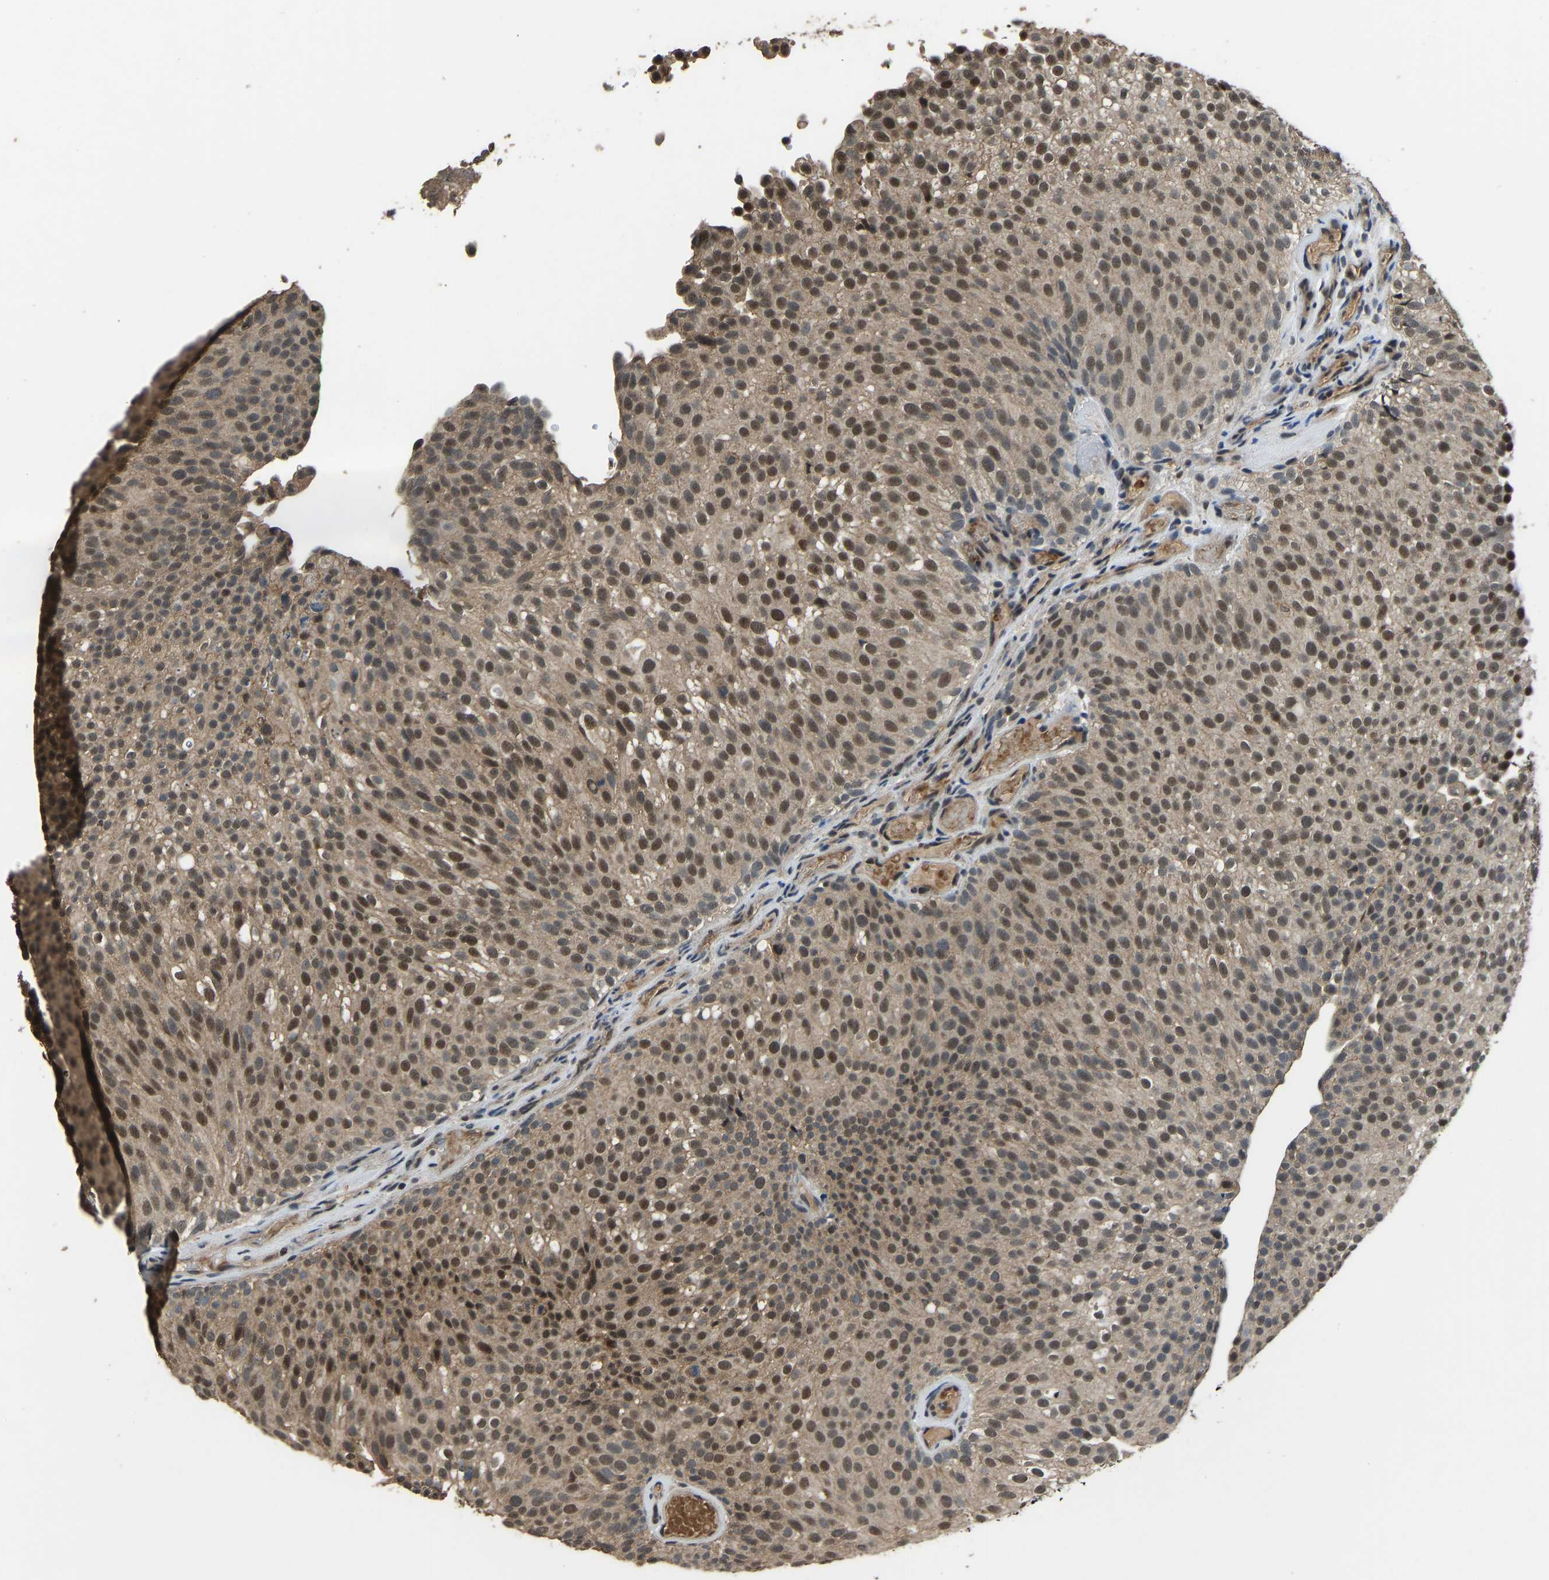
{"staining": {"intensity": "strong", "quantity": ">75%", "location": "cytoplasmic/membranous,nuclear"}, "tissue": "urothelial cancer", "cell_type": "Tumor cells", "image_type": "cancer", "snomed": [{"axis": "morphology", "description": "Urothelial carcinoma, Low grade"}, {"axis": "topography", "description": "Urinary bladder"}], "caption": "Immunohistochemical staining of low-grade urothelial carcinoma exhibits high levels of strong cytoplasmic/membranous and nuclear expression in approximately >75% of tumor cells.", "gene": "TOX4", "patient": {"sex": "male", "age": 78}}